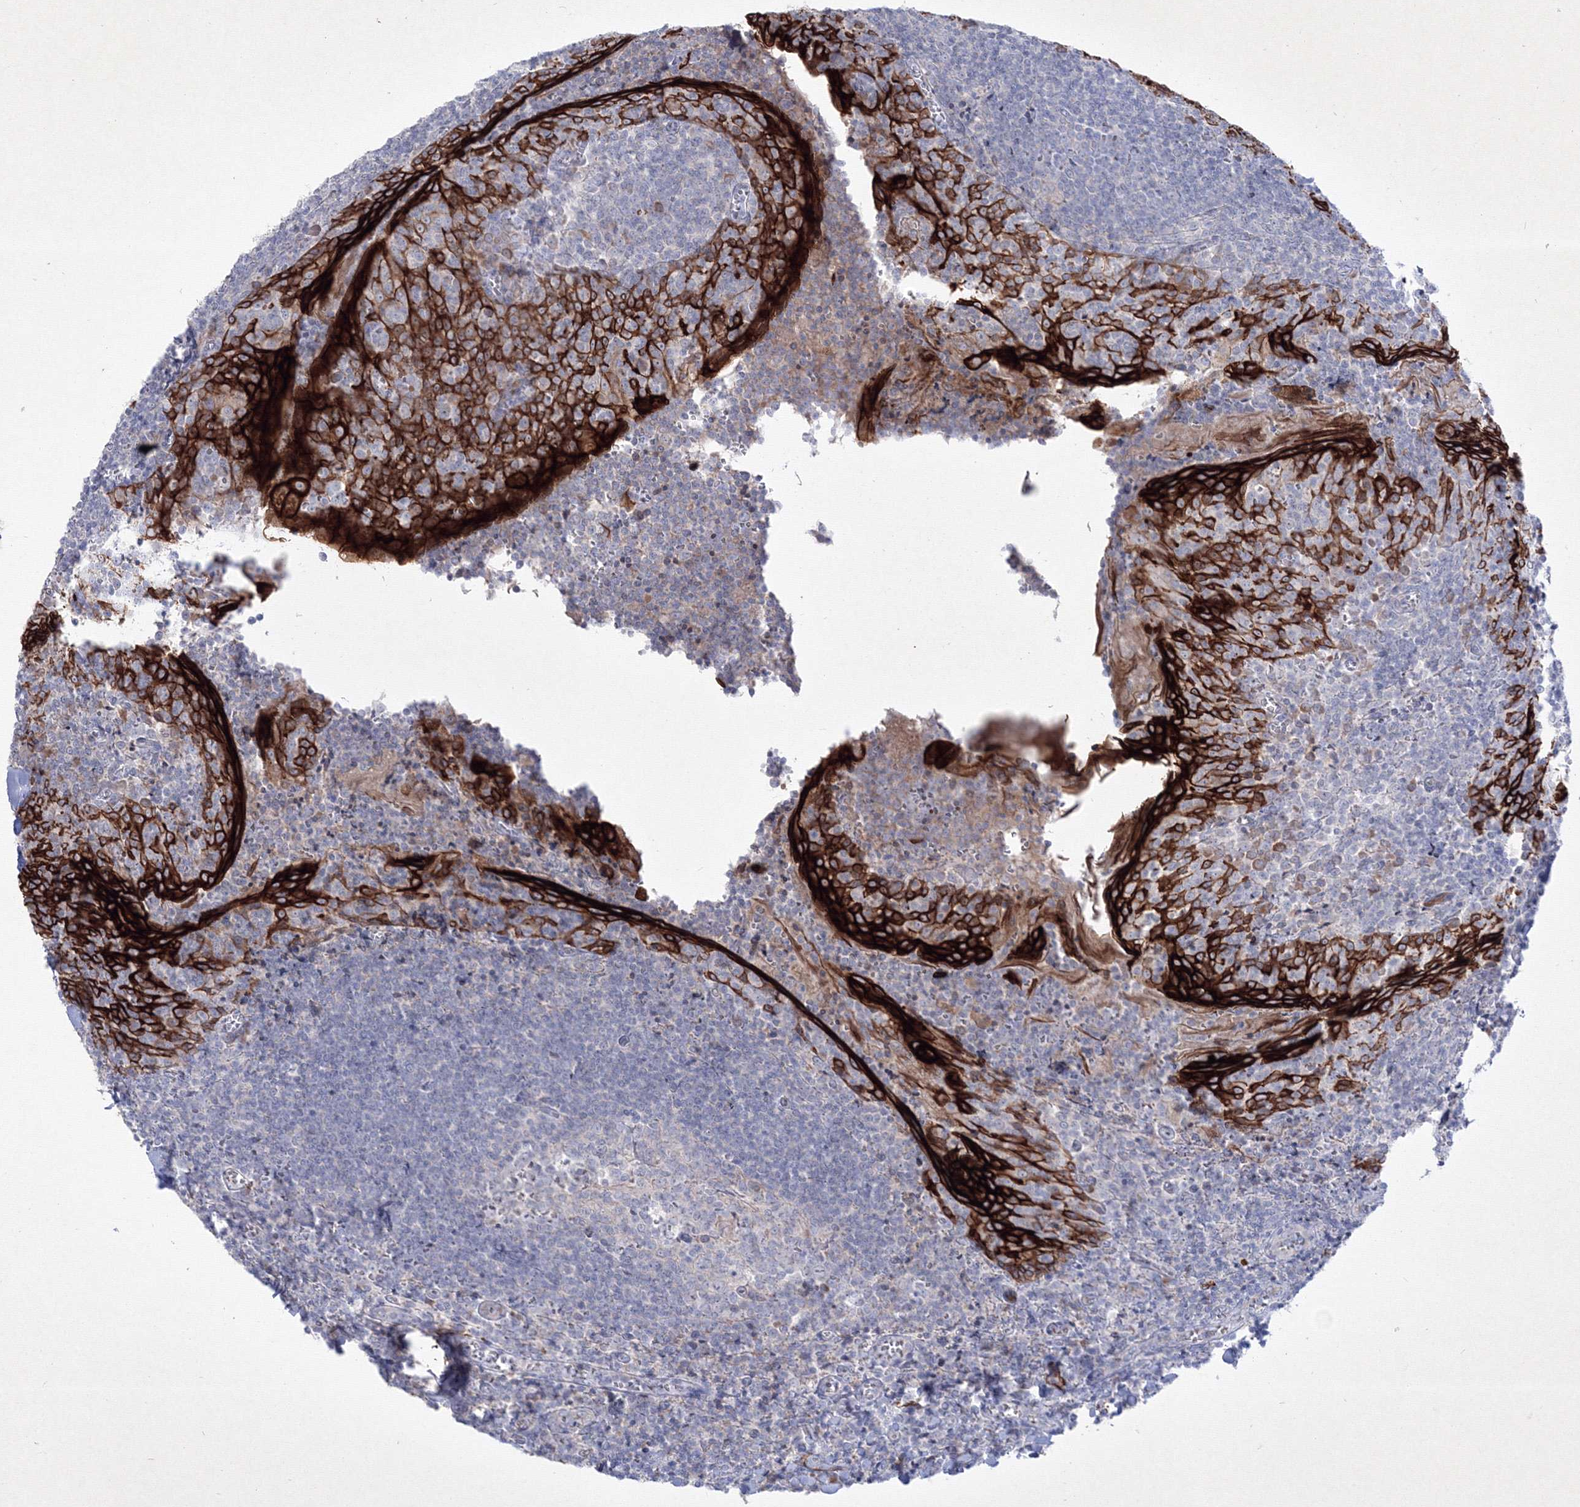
{"staining": {"intensity": "moderate", "quantity": "<25%", "location": "cytoplasmic/membranous"}, "tissue": "tonsil", "cell_type": "Germinal center cells", "image_type": "normal", "snomed": [{"axis": "morphology", "description": "Normal tissue, NOS"}, {"axis": "topography", "description": "Tonsil"}], "caption": "Brown immunohistochemical staining in unremarkable human tonsil reveals moderate cytoplasmic/membranous staining in about <25% of germinal center cells. Nuclei are stained in blue.", "gene": "TMEM139", "patient": {"sex": "male", "age": 27}}